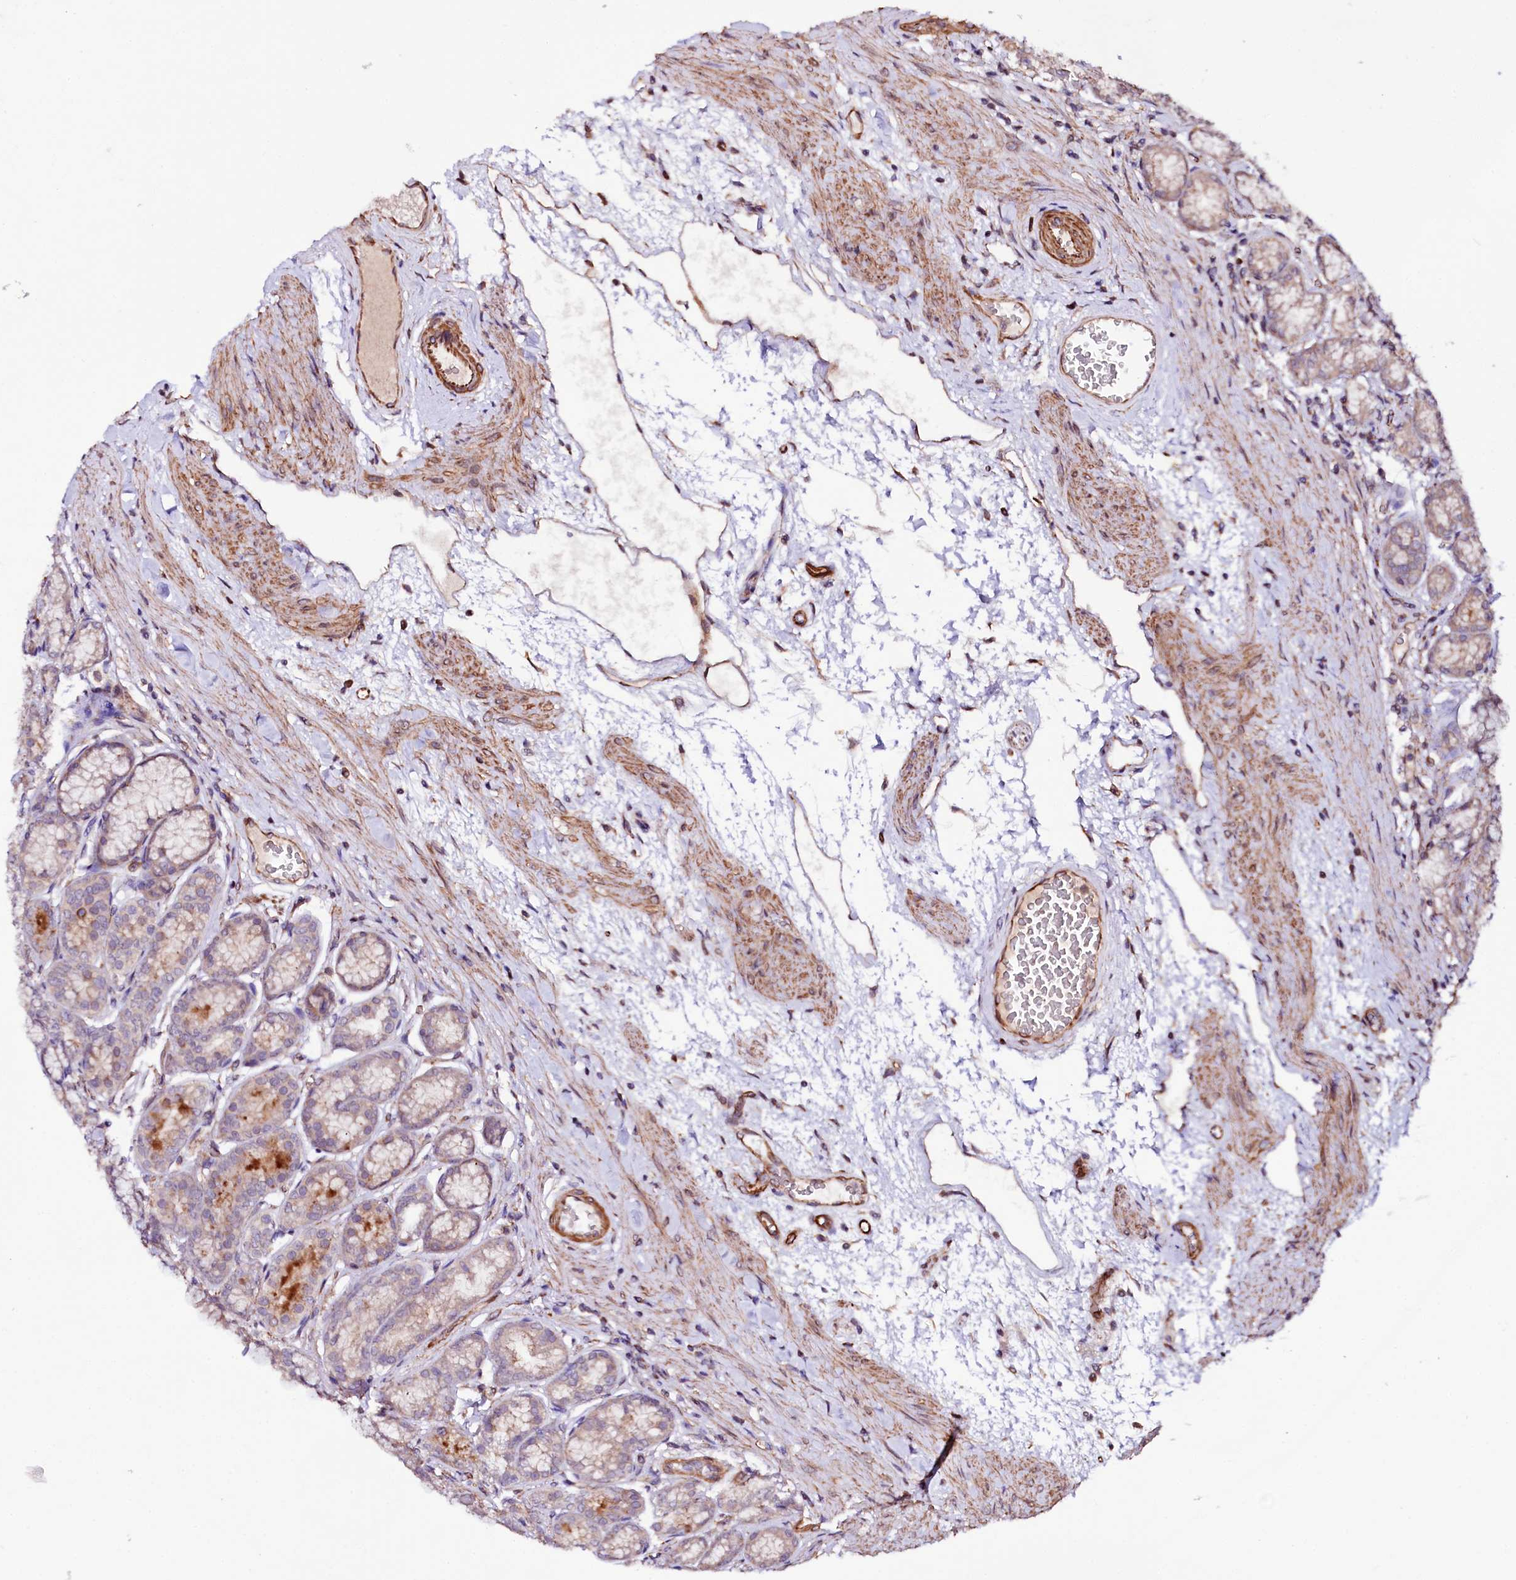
{"staining": {"intensity": "moderate", "quantity": "<25%", "location": "cytoplasmic/membranous"}, "tissue": "stomach", "cell_type": "Glandular cells", "image_type": "normal", "snomed": [{"axis": "morphology", "description": "Normal tissue, NOS"}, {"axis": "morphology", "description": "Adenocarcinoma, NOS"}, {"axis": "morphology", "description": "Adenocarcinoma, High grade"}, {"axis": "topography", "description": "Stomach, upper"}, {"axis": "topography", "description": "Stomach"}], "caption": "The micrograph shows immunohistochemical staining of normal stomach. There is moderate cytoplasmic/membranous staining is appreciated in approximately <25% of glandular cells. The staining was performed using DAB (3,3'-diaminobenzidine), with brown indicating positive protein expression. Nuclei are stained blue with hematoxylin.", "gene": "TTC12", "patient": {"sex": "female", "age": 65}}